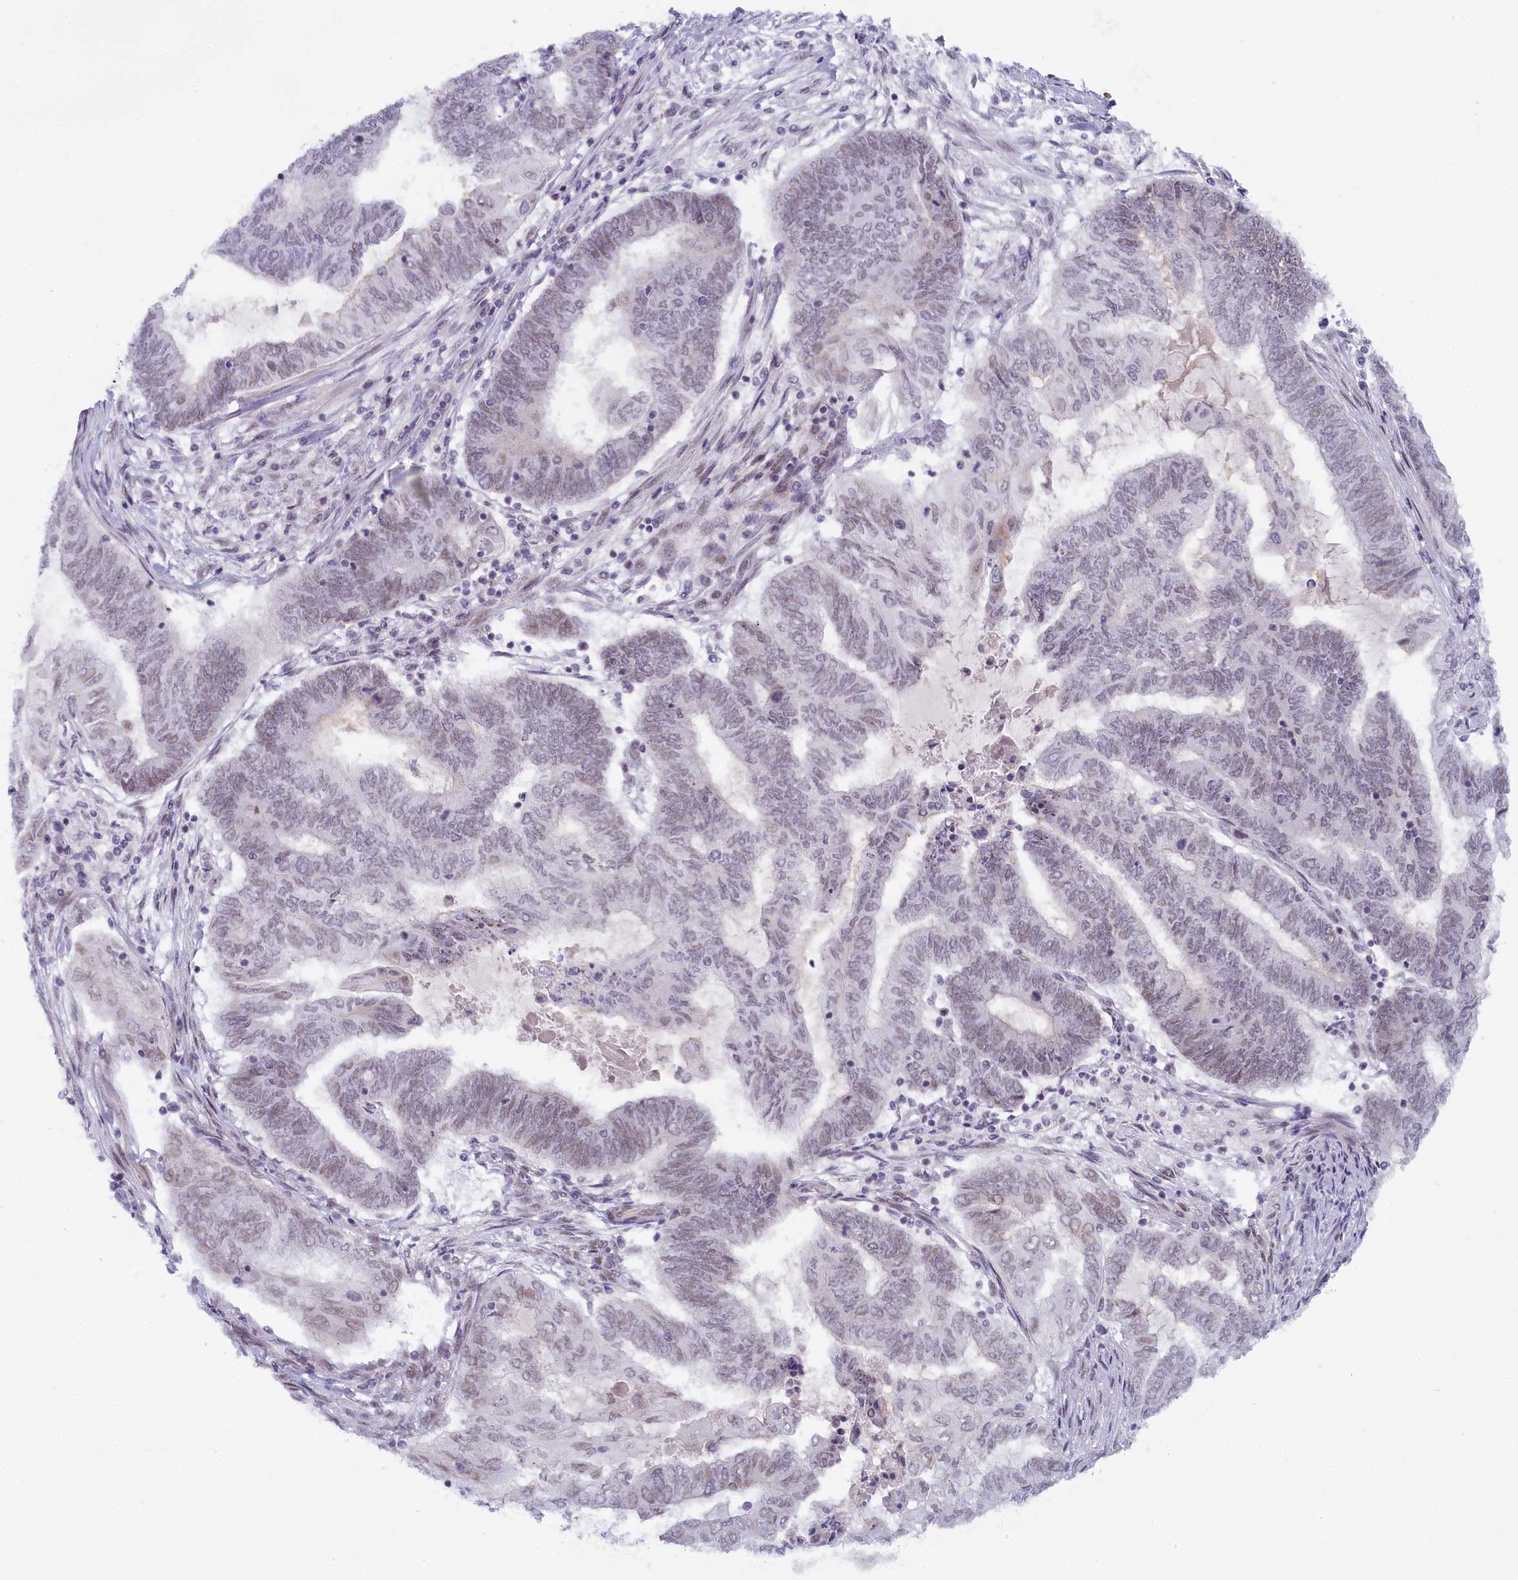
{"staining": {"intensity": "weak", "quantity": "<25%", "location": "nuclear"}, "tissue": "endometrial cancer", "cell_type": "Tumor cells", "image_type": "cancer", "snomed": [{"axis": "morphology", "description": "Adenocarcinoma, NOS"}, {"axis": "topography", "description": "Uterus"}, {"axis": "topography", "description": "Endometrium"}], "caption": "Tumor cells are negative for protein expression in human endometrial cancer (adenocarcinoma).", "gene": "SEC31B", "patient": {"sex": "female", "age": 70}}